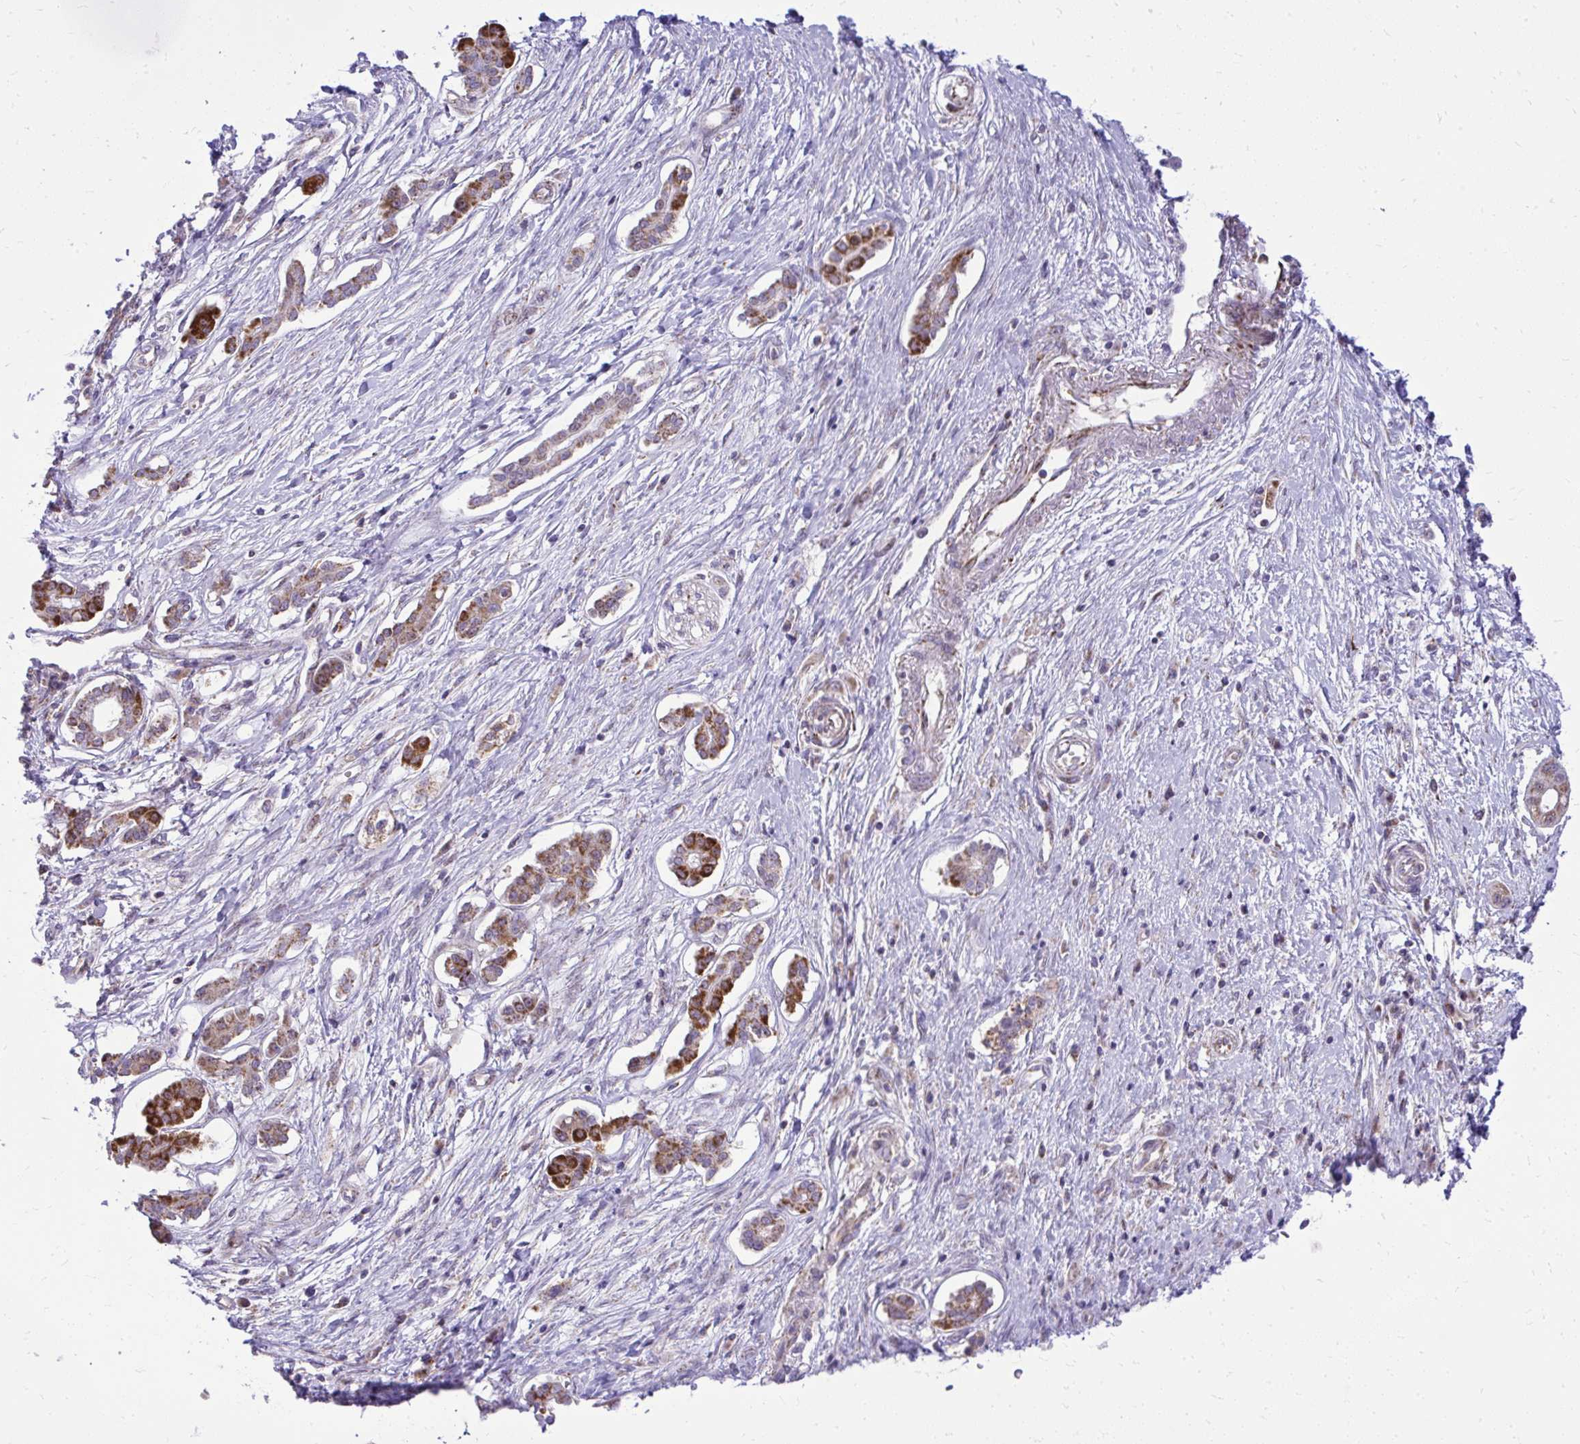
{"staining": {"intensity": "strong", "quantity": "25%-75%", "location": "cytoplasmic/membranous"}, "tissue": "pancreatic cancer", "cell_type": "Tumor cells", "image_type": "cancer", "snomed": [{"axis": "morphology", "description": "Adenocarcinoma, NOS"}, {"axis": "topography", "description": "Pancreas"}], "caption": "High-magnification brightfield microscopy of adenocarcinoma (pancreatic) stained with DAB (brown) and counterstained with hematoxylin (blue). tumor cells exhibit strong cytoplasmic/membranous staining is seen in about25%-75% of cells.", "gene": "GPRIN3", "patient": {"sex": "male", "age": 68}}